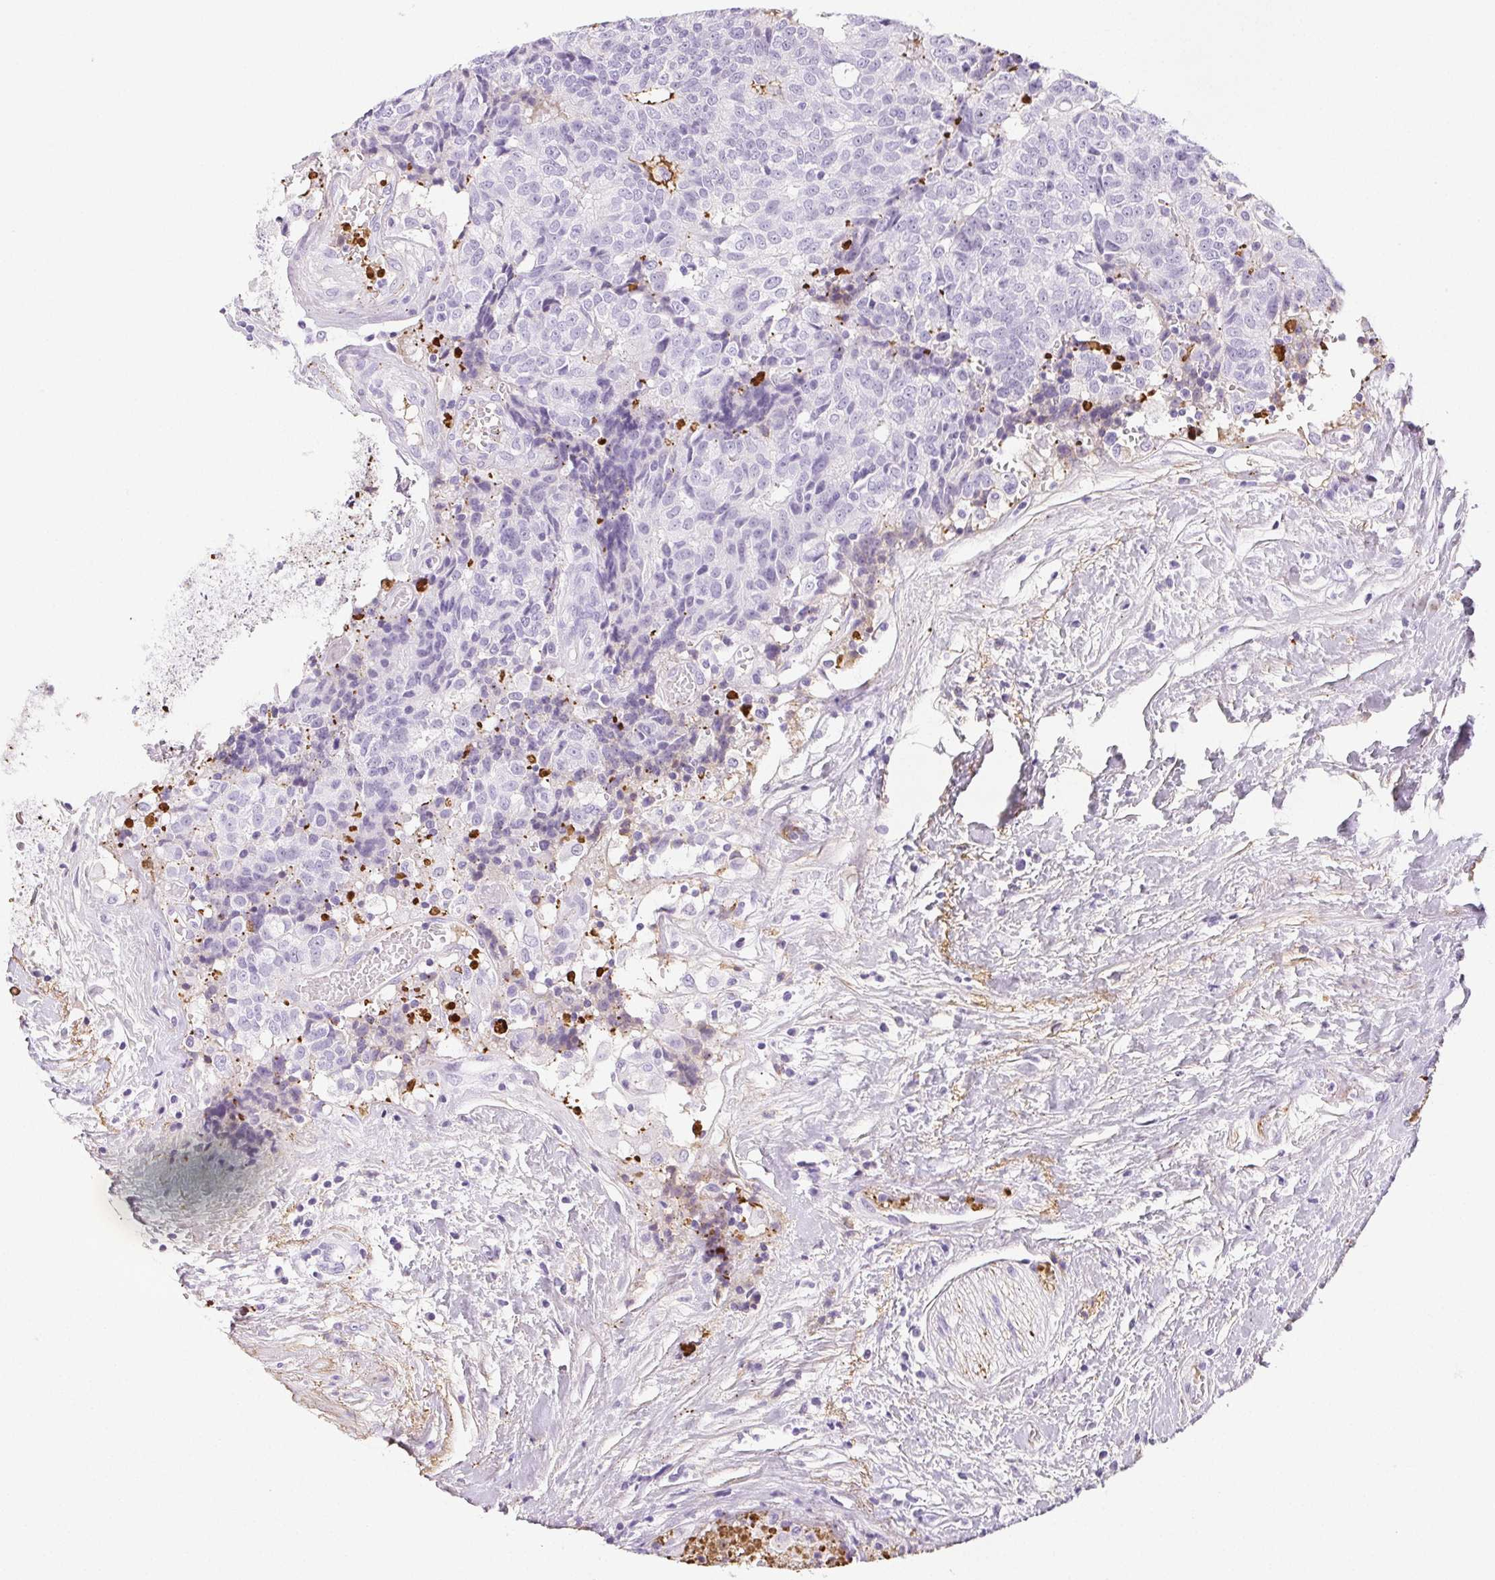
{"staining": {"intensity": "negative", "quantity": "none", "location": "none"}, "tissue": "prostate cancer", "cell_type": "Tumor cells", "image_type": "cancer", "snomed": [{"axis": "morphology", "description": "Adenocarcinoma, High grade"}, {"axis": "topography", "description": "Prostate and seminal vesicle, NOS"}], "caption": "An immunohistochemistry micrograph of prostate cancer (adenocarcinoma (high-grade)) is shown. There is no staining in tumor cells of prostate cancer (adenocarcinoma (high-grade)). (IHC, brightfield microscopy, high magnification).", "gene": "VTN", "patient": {"sex": "male", "age": 60}}